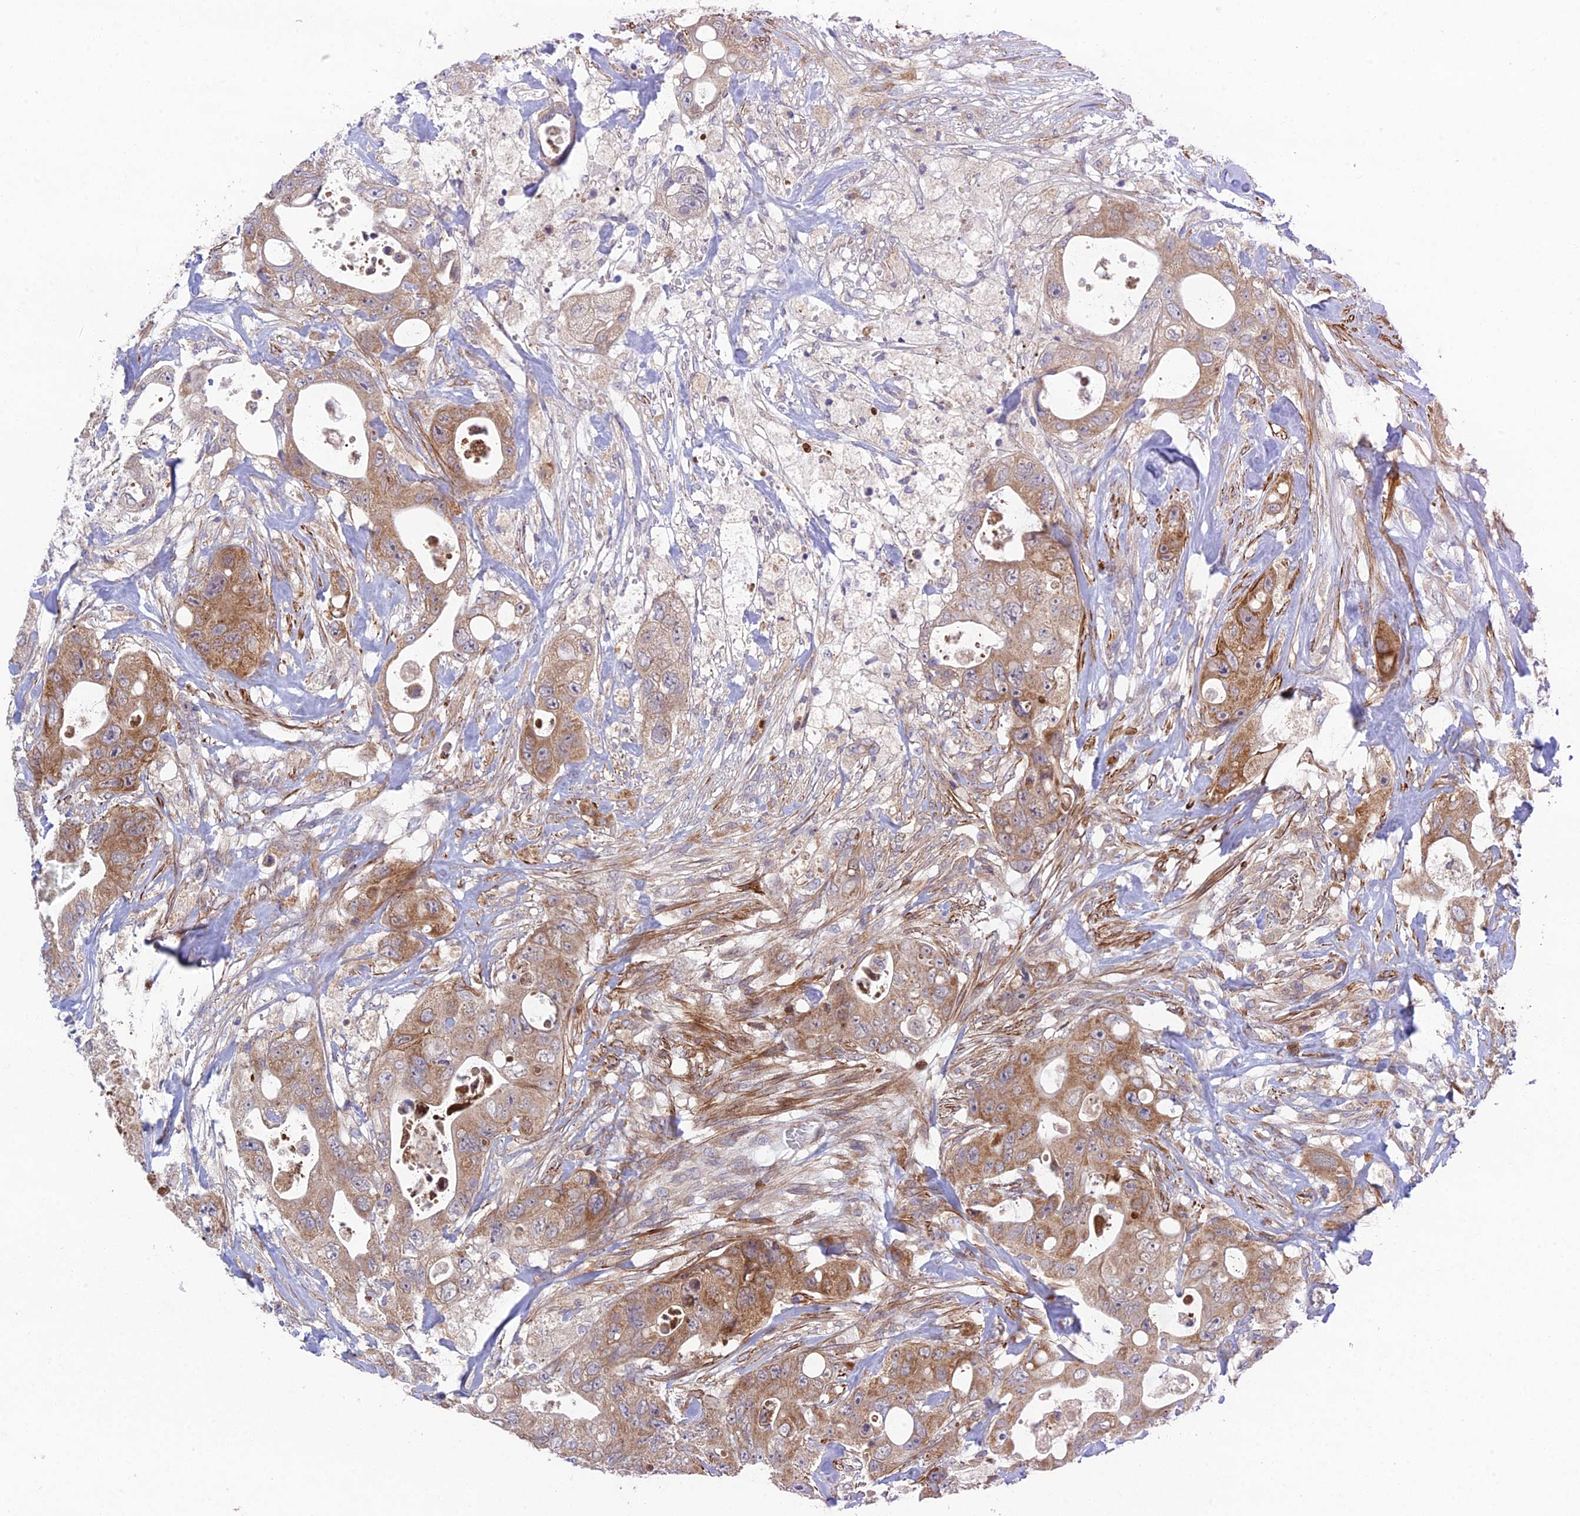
{"staining": {"intensity": "moderate", "quantity": ">75%", "location": "cytoplasmic/membranous"}, "tissue": "colorectal cancer", "cell_type": "Tumor cells", "image_type": "cancer", "snomed": [{"axis": "morphology", "description": "Adenocarcinoma, NOS"}, {"axis": "topography", "description": "Colon"}], "caption": "Immunohistochemical staining of colorectal cancer (adenocarcinoma) displays medium levels of moderate cytoplasmic/membranous positivity in about >75% of tumor cells. (DAB IHC, brown staining for protein, blue staining for nuclei).", "gene": "INCA1", "patient": {"sex": "female", "age": 46}}